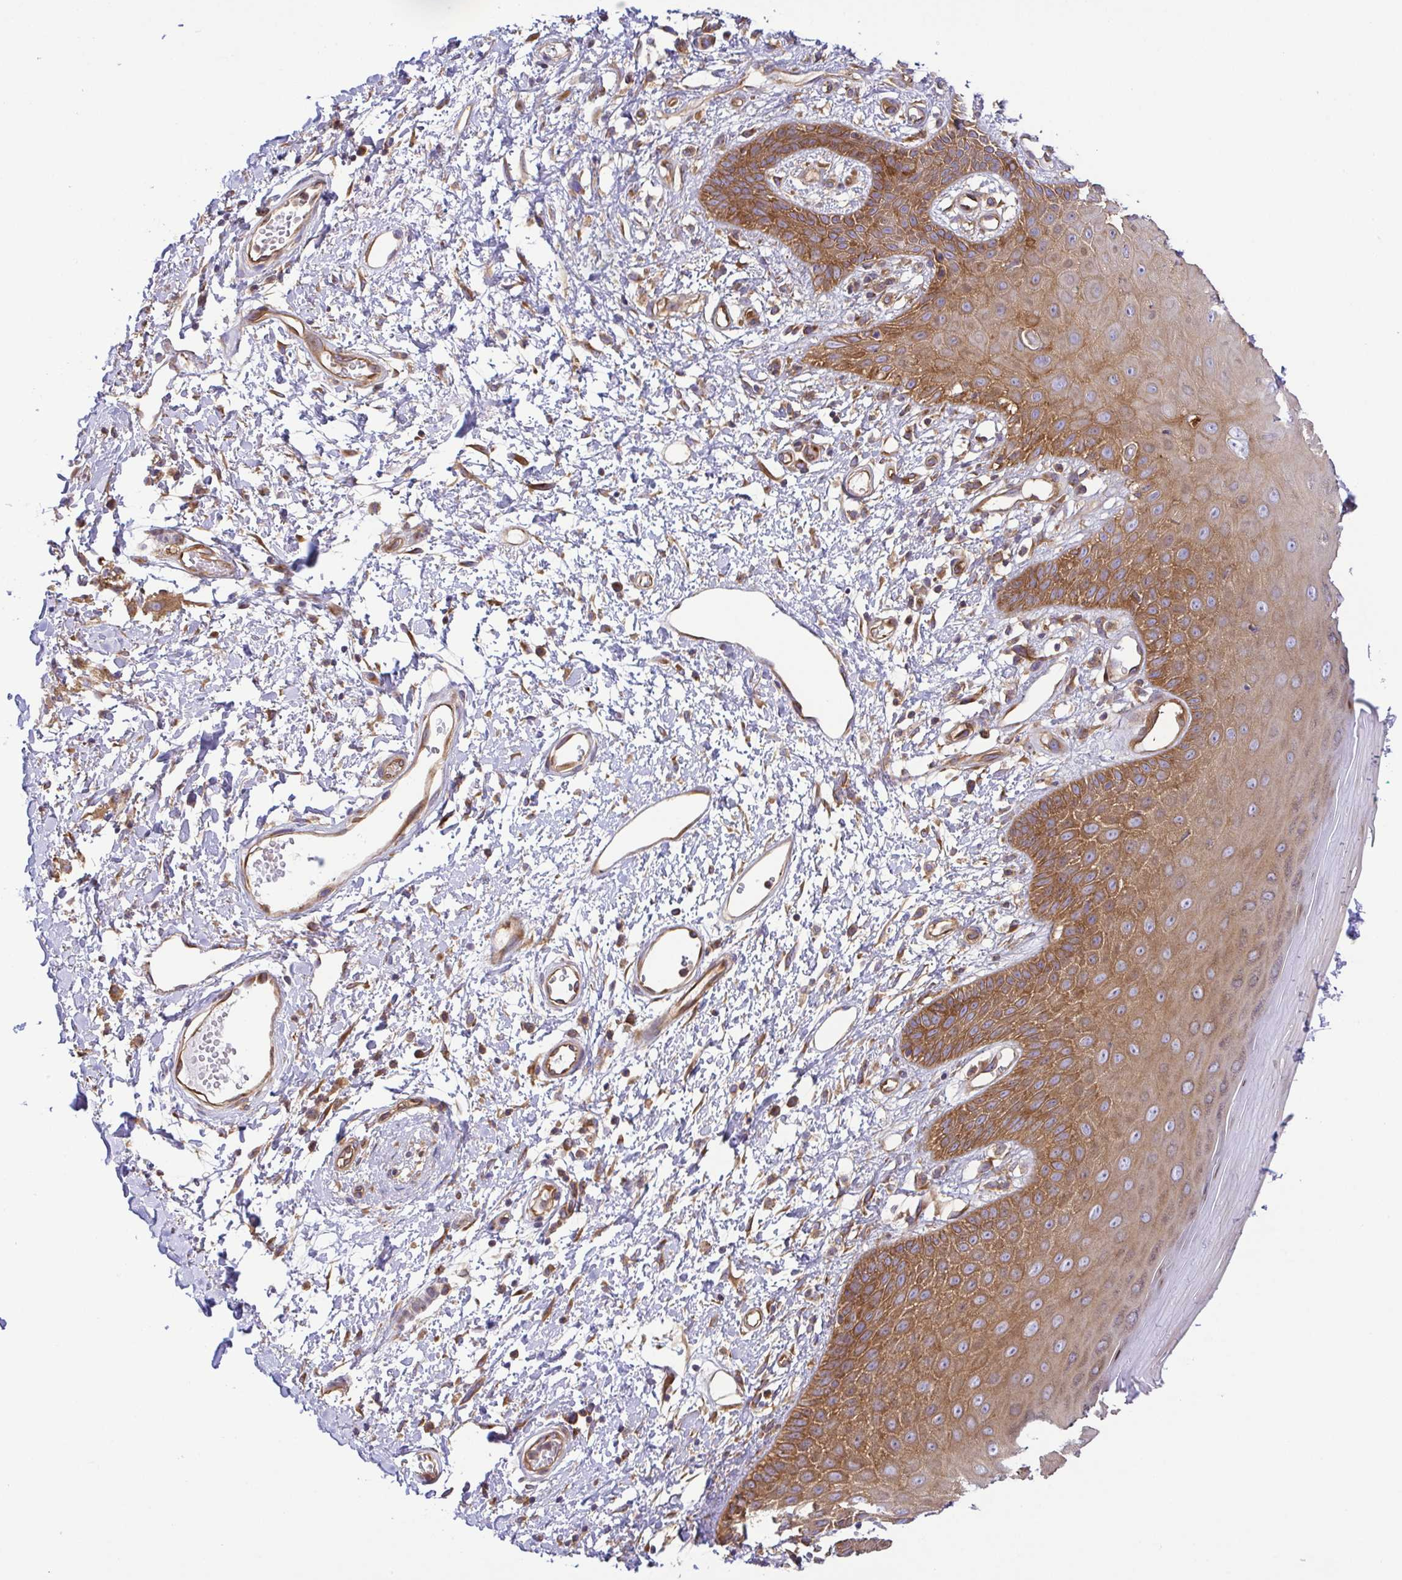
{"staining": {"intensity": "strong", "quantity": ">75%", "location": "cytoplasmic/membranous"}, "tissue": "skin", "cell_type": "Epidermal cells", "image_type": "normal", "snomed": [{"axis": "morphology", "description": "Normal tissue, NOS"}, {"axis": "topography", "description": "Anal"}, {"axis": "topography", "description": "Peripheral nerve tissue"}], "caption": "An IHC histopathology image of unremarkable tissue is shown. Protein staining in brown shows strong cytoplasmic/membranous positivity in skin within epidermal cells. Immunohistochemistry (ihc) stains the protein in brown and the nuclei are stained blue.", "gene": "KIF5B", "patient": {"sex": "male", "age": 78}}